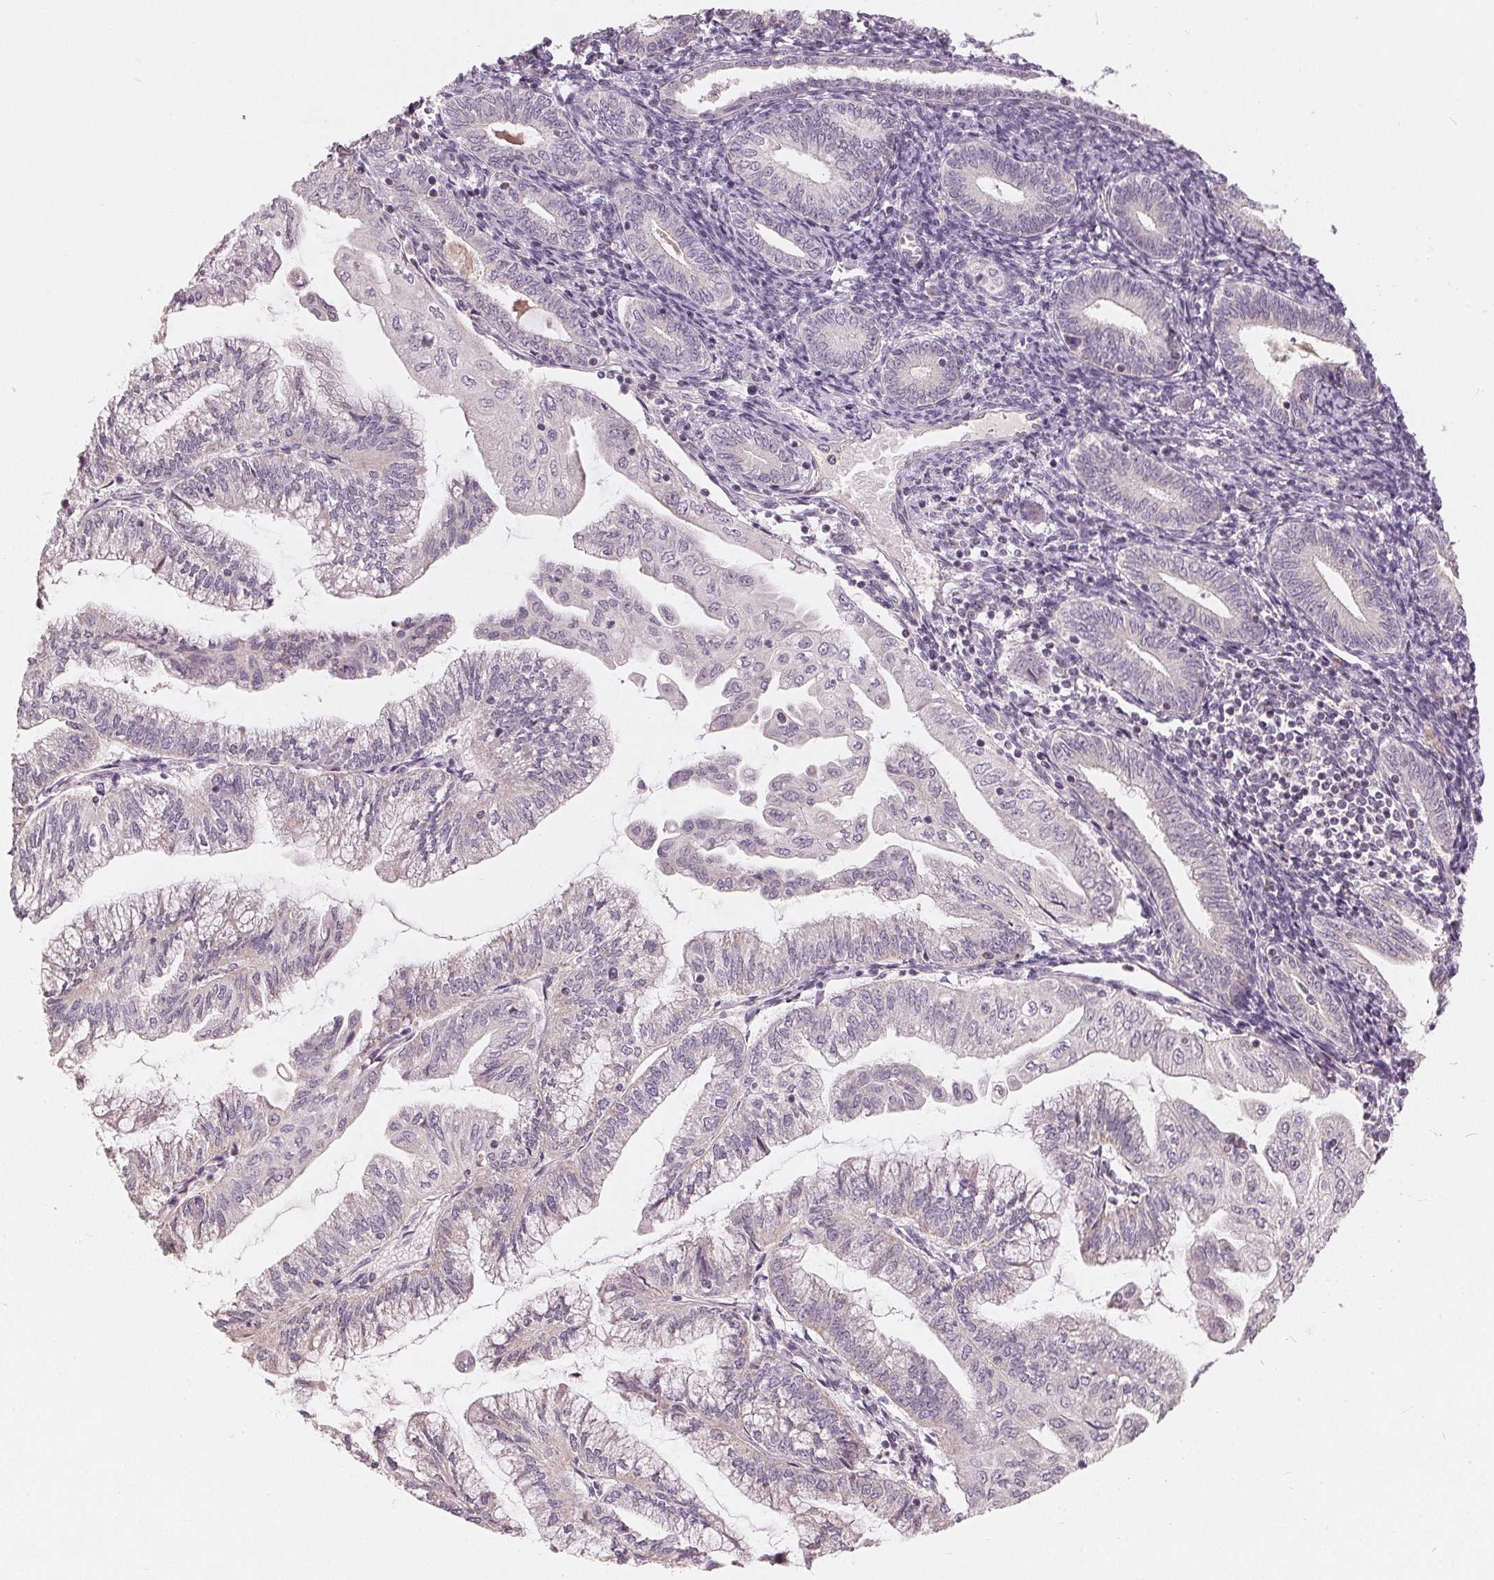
{"staining": {"intensity": "negative", "quantity": "none", "location": "none"}, "tissue": "endometrial cancer", "cell_type": "Tumor cells", "image_type": "cancer", "snomed": [{"axis": "morphology", "description": "Adenocarcinoma, NOS"}, {"axis": "topography", "description": "Endometrium"}], "caption": "Endometrial cancer (adenocarcinoma) was stained to show a protein in brown. There is no significant staining in tumor cells.", "gene": "TRIM60", "patient": {"sex": "female", "age": 55}}